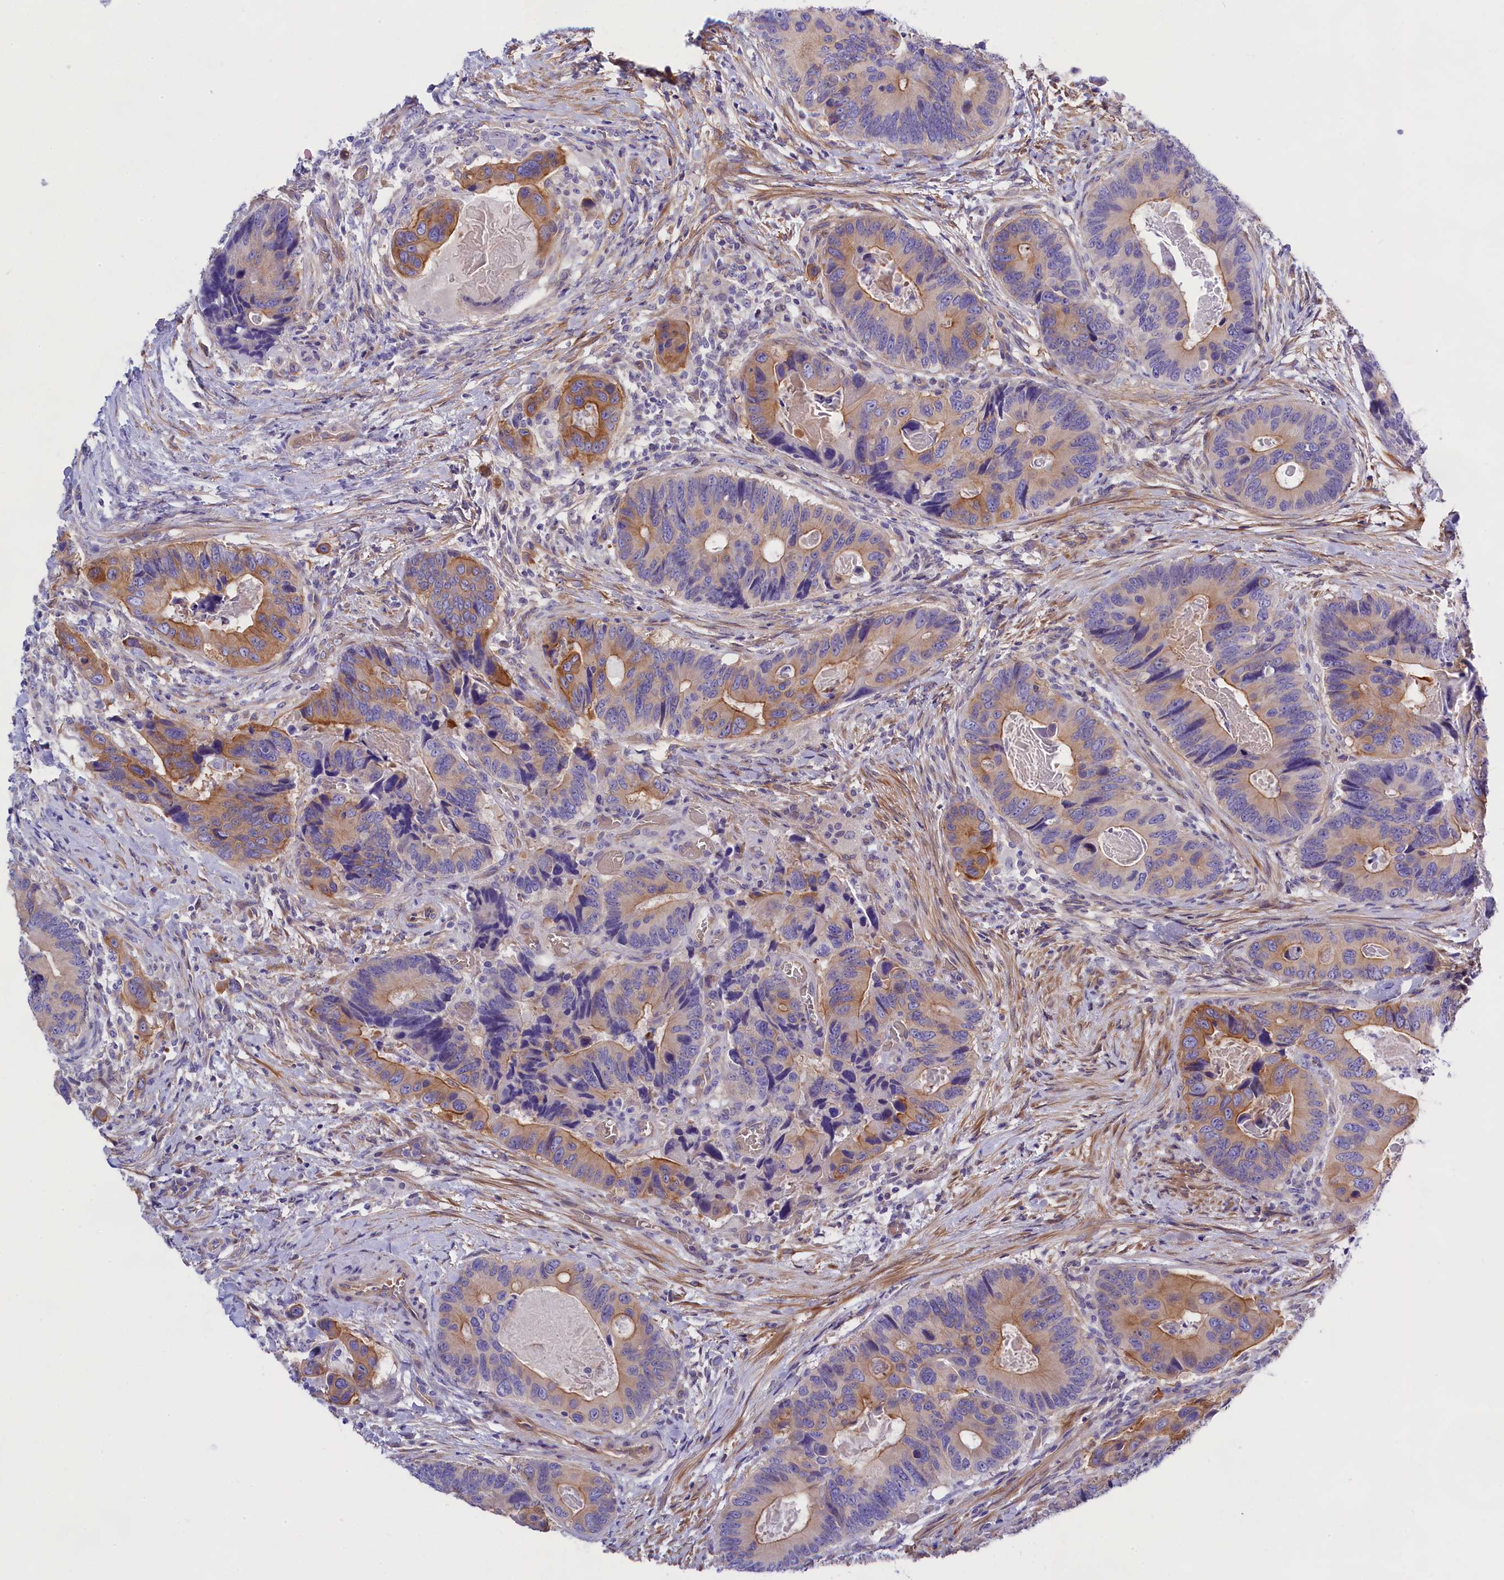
{"staining": {"intensity": "moderate", "quantity": "25%-75%", "location": "cytoplasmic/membranous"}, "tissue": "colorectal cancer", "cell_type": "Tumor cells", "image_type": "cancer", "snomed": [{"axis": "morphology", "description": "Adenocarcinoma, NOS"}, {"axis": "topography", "description": "Colon"}], "caption": "Colorectal cancer tissue demonstrates moderate cytoplasmic/membranous positivity in approximately 25%-75% of tumor cells, visualized by immunohistochemistry. (DAB (3,3'-diaminobenzidine) IHC, brown staining for protein, blue staining for nuclei).", "gene": "PPP1R13L", "patient": {"sex": "male", "age": 84}}